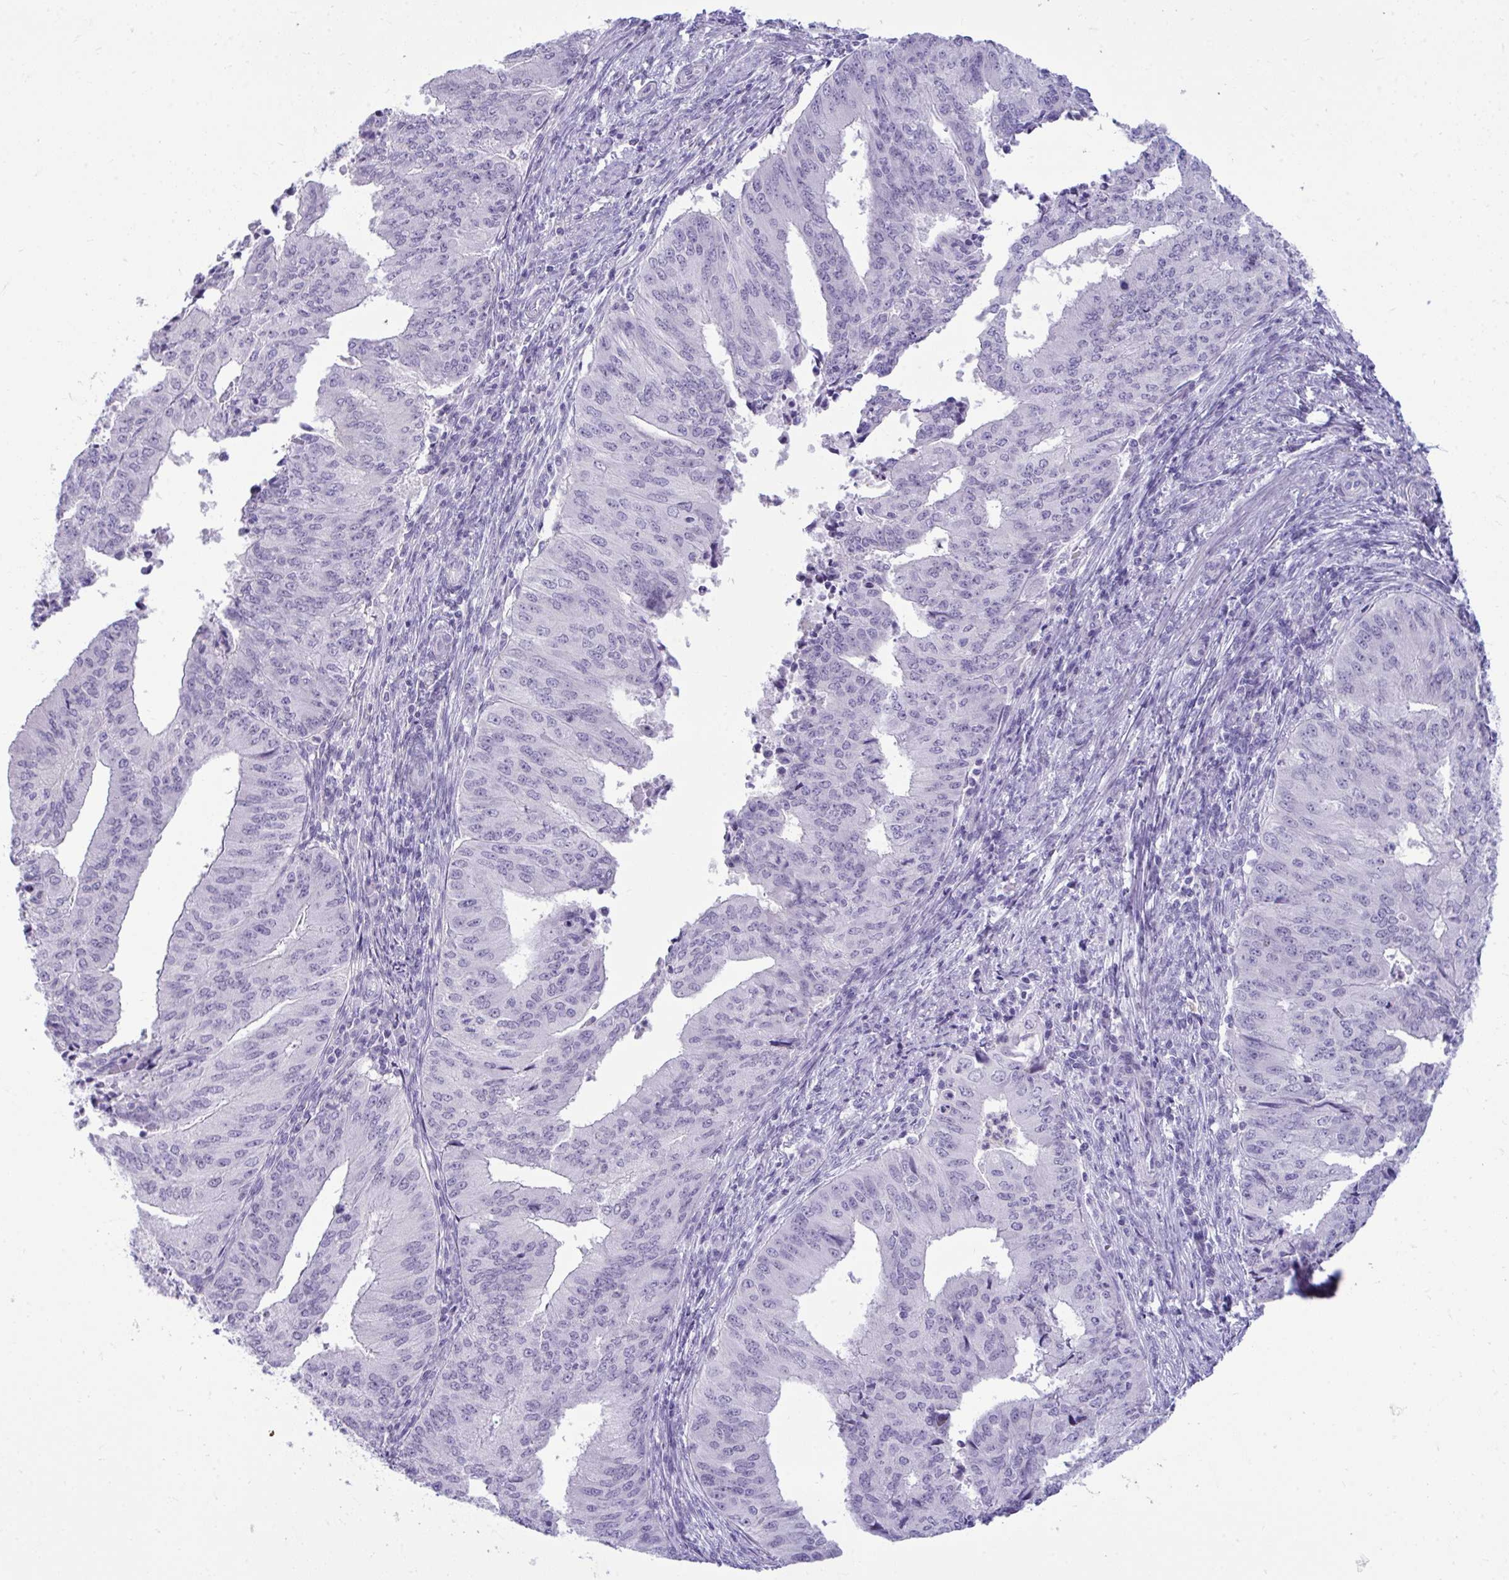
{"staining": {"intensity": "negative", "quantity": "none", "location": "none"}, "tissue": "endometrial cancer", "cell_type": "Tumor cells", "image_type": "cancer", "snomed": [{"axis": "morphology", "description": "Adenocarcinoma, NOS"}, {"axis": "topography", "description": "Endometrium"}], "caption": "IHC image of human endometrial cancer (adenocarcinoma) stained for a protein (brown), which reveals no staining in tumor cells.", "gene": "PIGZ", "patient": {"sex": "female", "age": 50}}